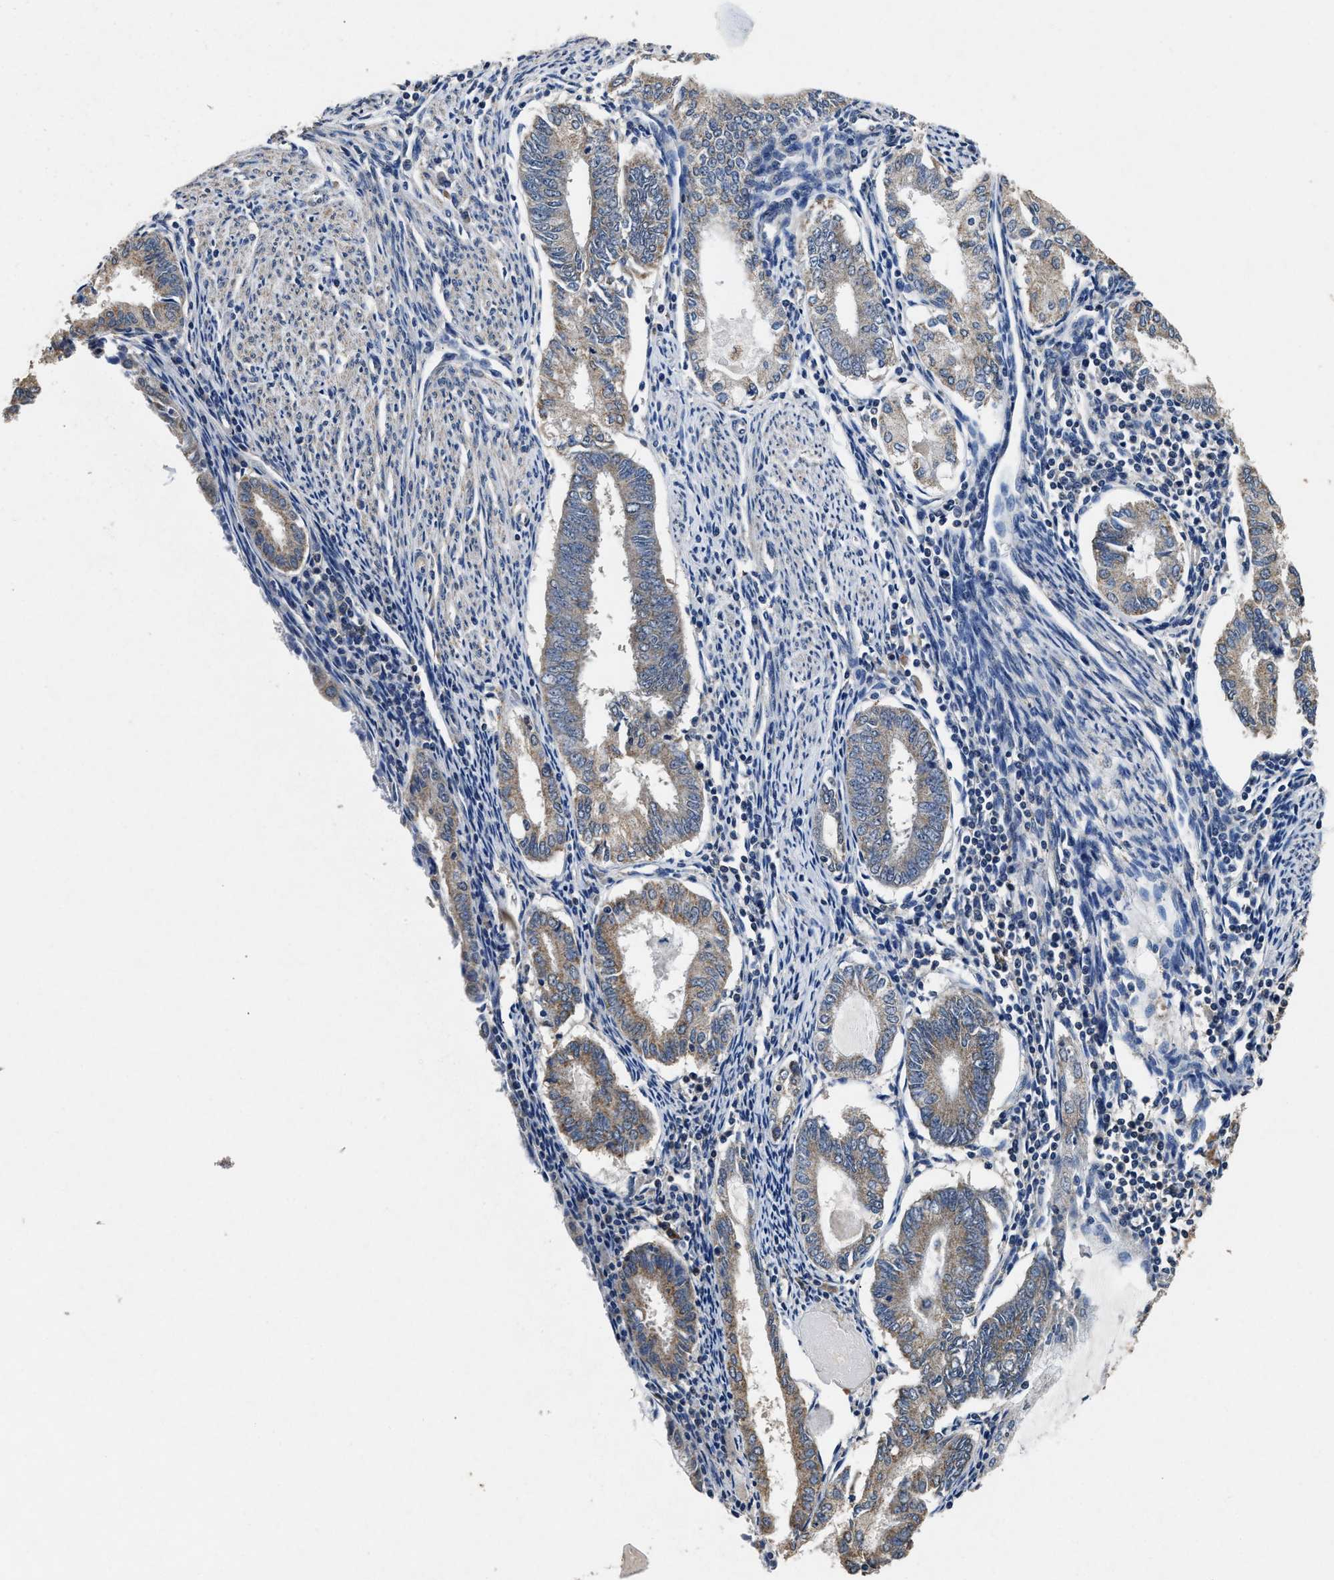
{"staining": {"intensity": "weak", "quantity": "25%-75%", "location": "cytoplasmic/membranous"}, "tissue": "endometrial cancer", "cell_type": "Tumor cells", "image_type": "cancer", "snomed": [{"axis": "morphology", "description": "Adenocarcinoma, NOS"}, {"axis": "topography", "description": "Endometrium"}], "caption": "An IHC image of neoplastic tissue is shown. Protein staining in brown highlights weak cytoplasmic/membranous positivity in adenocarcinoma (endometrial) within tumor cells.", "gene": "ACAT2", "patient": {"sex": "female", "age": 86}}